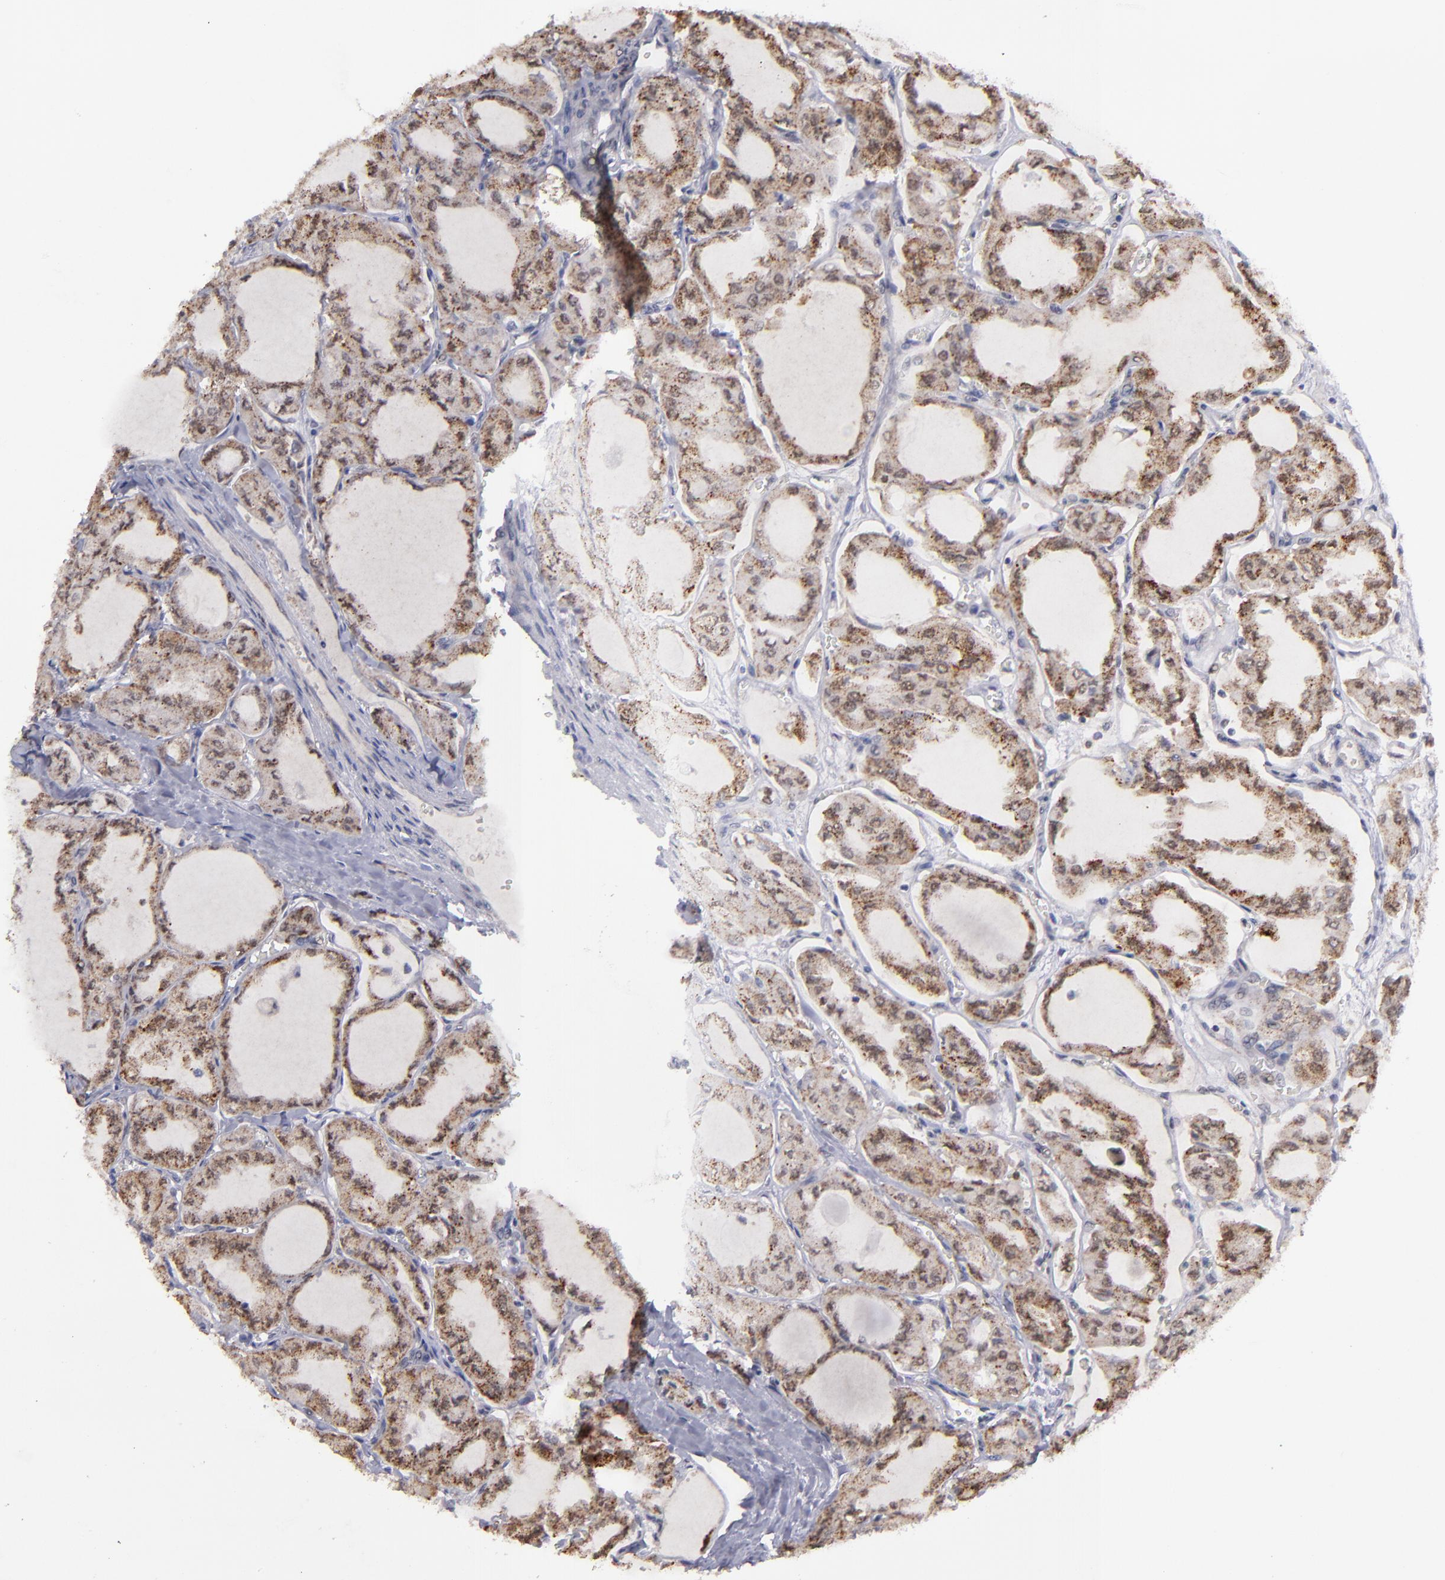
{"staining": {"intensity": "strong", "quantity": ">75%", "location": "cytoplasmic/membranous,nuclear"}, "tissue": "thyroid cancer", "cell_type": "Tumor cells", "image_type": "cancer", "snomed": [{"axis": "morphology", "description": "Papillary adenocarcinoma, NOS"}, {"axis": "topography", "description": "Thyroid gland"}], "caption": "A brown stain labels strong cytoplasmic/membranous and nuclear positivity of a protein in human thyroid cancer (papillary adenocarcinoma) tumor cells. (Stains: DAB in brown, nuclei in blue, Microscopy: brightfield microscopy at high magnification).", "gene": "RREB1", "patient": {"sex": "male", "age": 20}}